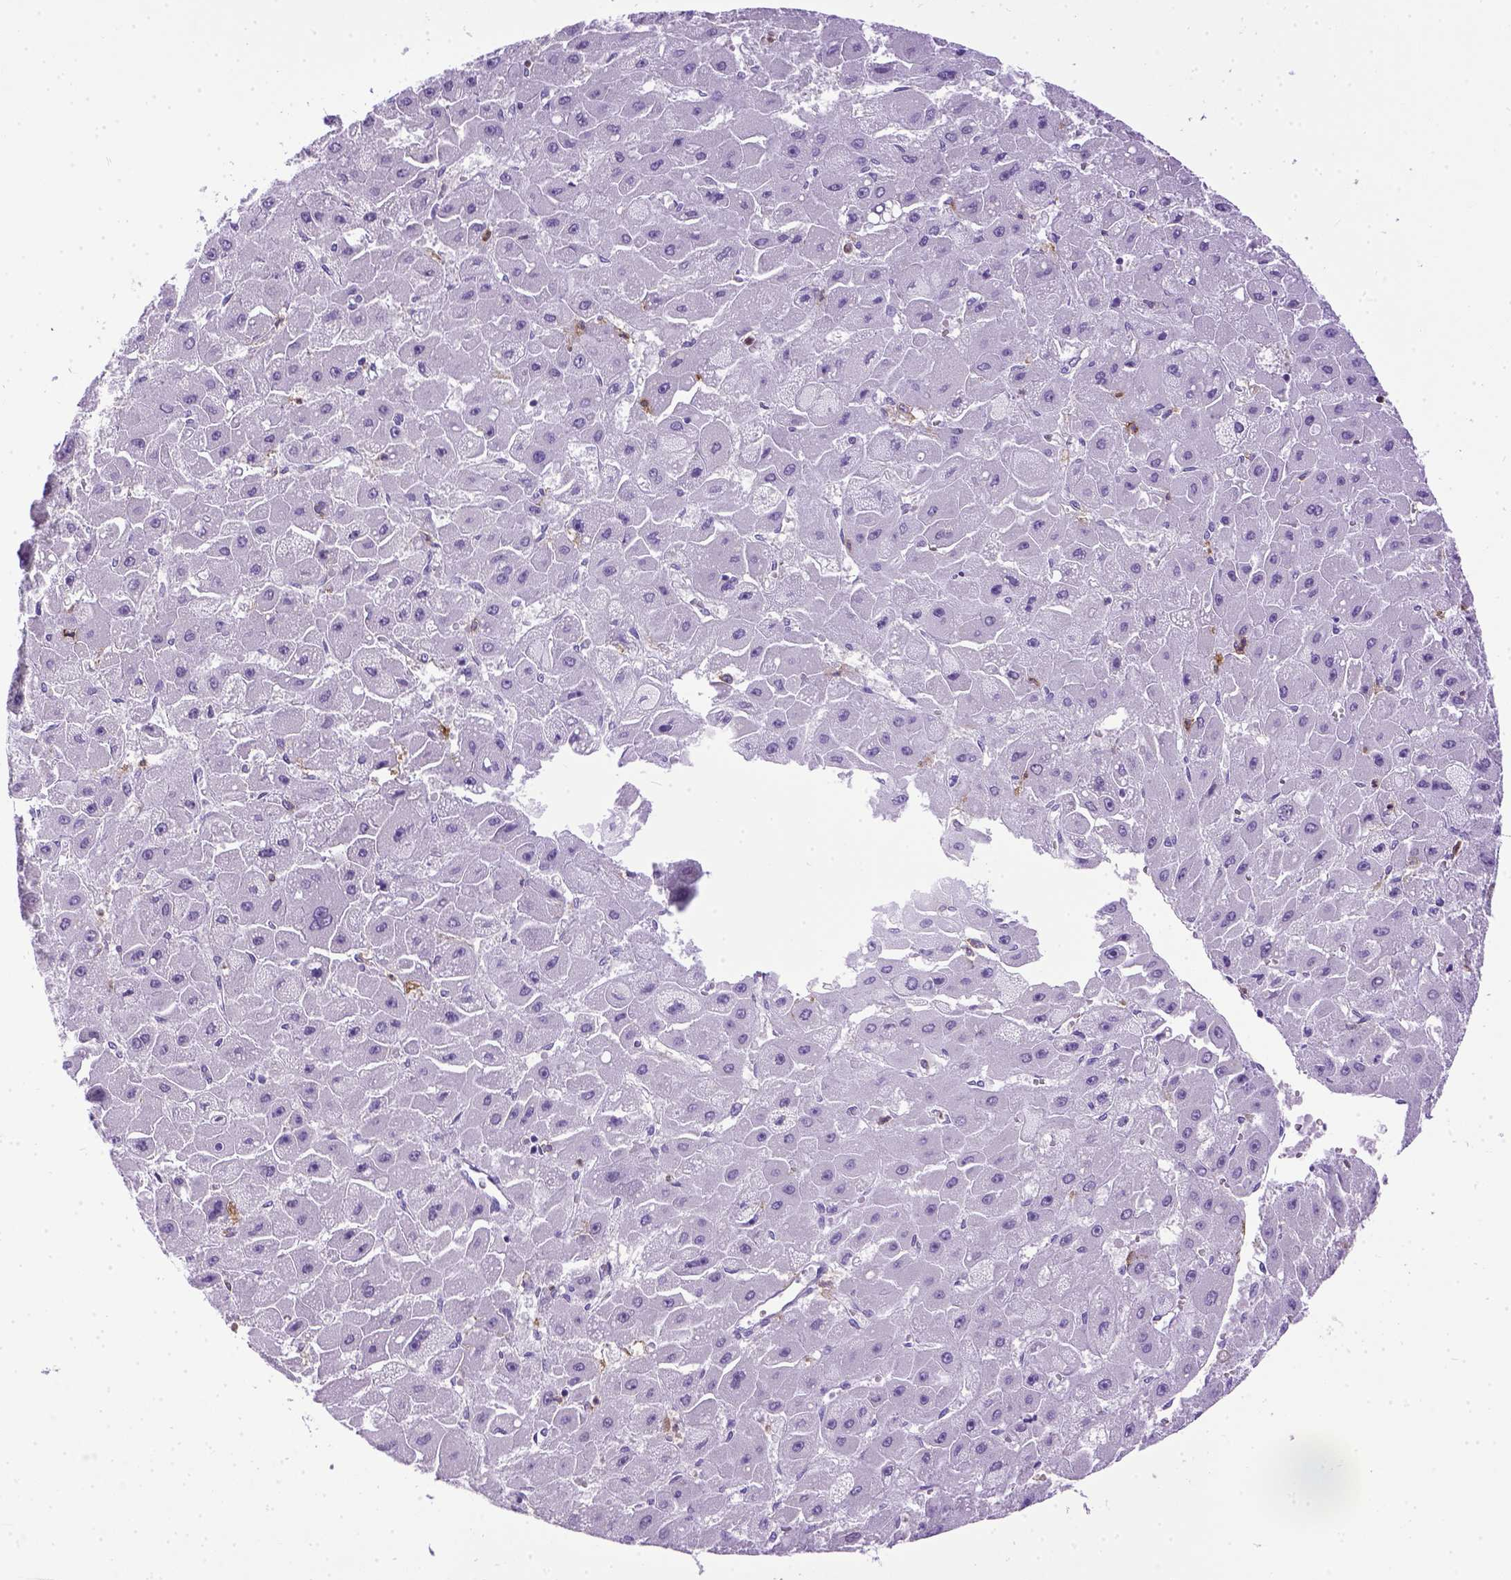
{"staining": {"intensity": "negative", "quantity": "none", "location": "none"}, "tissue": "liver cancer", "cell_type": "Tumor cells", "image_type": "cancer", "snomed": [{"axis": "morphology", "description": "Carcinoma, Hepatocellular, NOS"}, {"axis": "topography", "description": "Liver"}], "caption": "DAB immunohistochemical staining of human liver hepatocellular carcinoma displays no significant positivity in tumor cells. Brightfield microscopy of immunohistochemistry stained with DAB (brown) and hematoxylin (blue), captured at high magnification.", "gene": "ITGAX", "patient": {"sex": "female", "age": 25}}